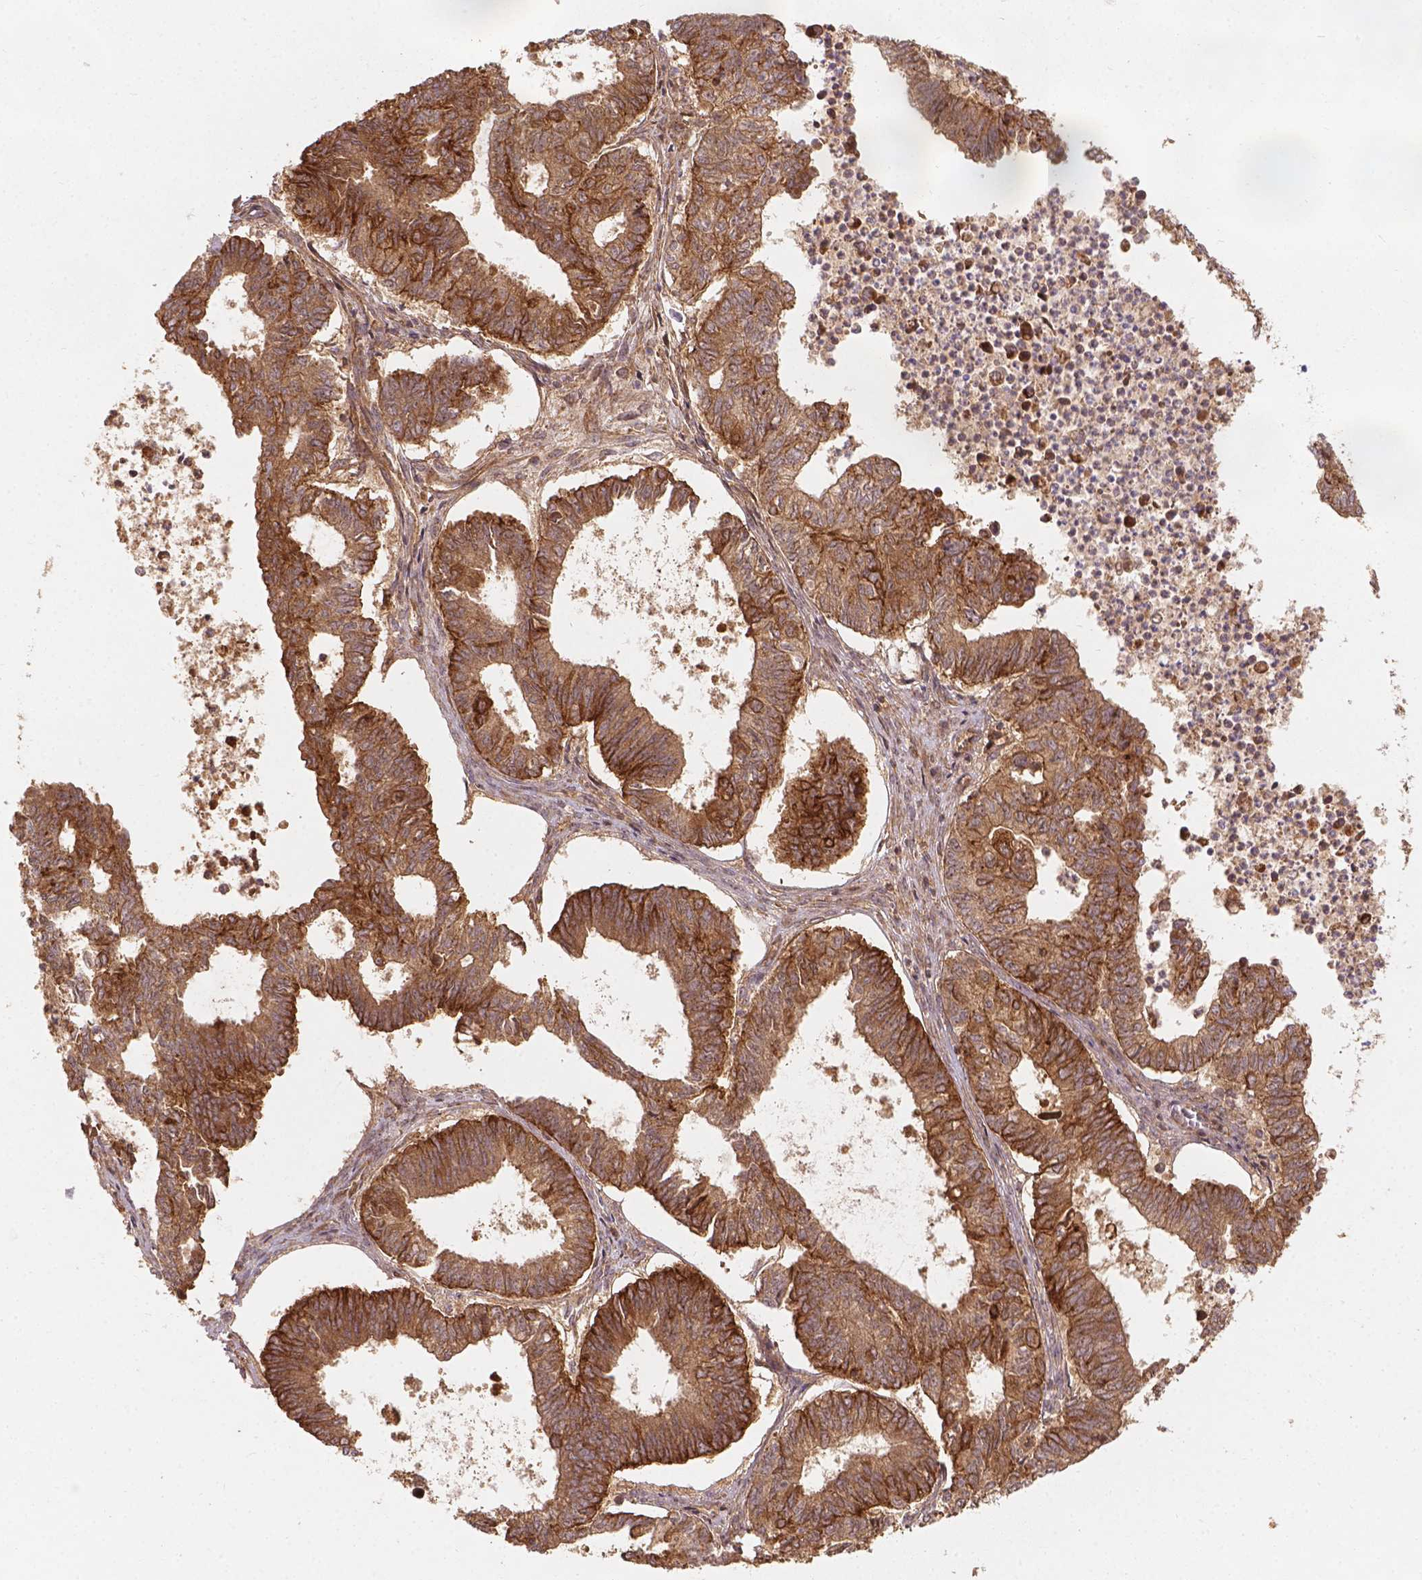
{"staining": {"intensity": "strong", "quantity": ">75%", "location": "cytoplasmic/membranous"}, "tissue": "ovarian cancer", "cell_type": "Tumor cells", "image_type": "cancer", "snomed": [{"axis": "morphology", "description": "Carcinoma, endometroid"}, {"axis": "topography", "description": "Ovary"}], "caption": "Ovarian cancer (endometroid carcinoma) stained with a brown dye shows strong cytoplasmic/membranous positive expression in about >75% of tumor cells.", "gene": "XPR1", "patient": {"sex": "female", "age": 64}}